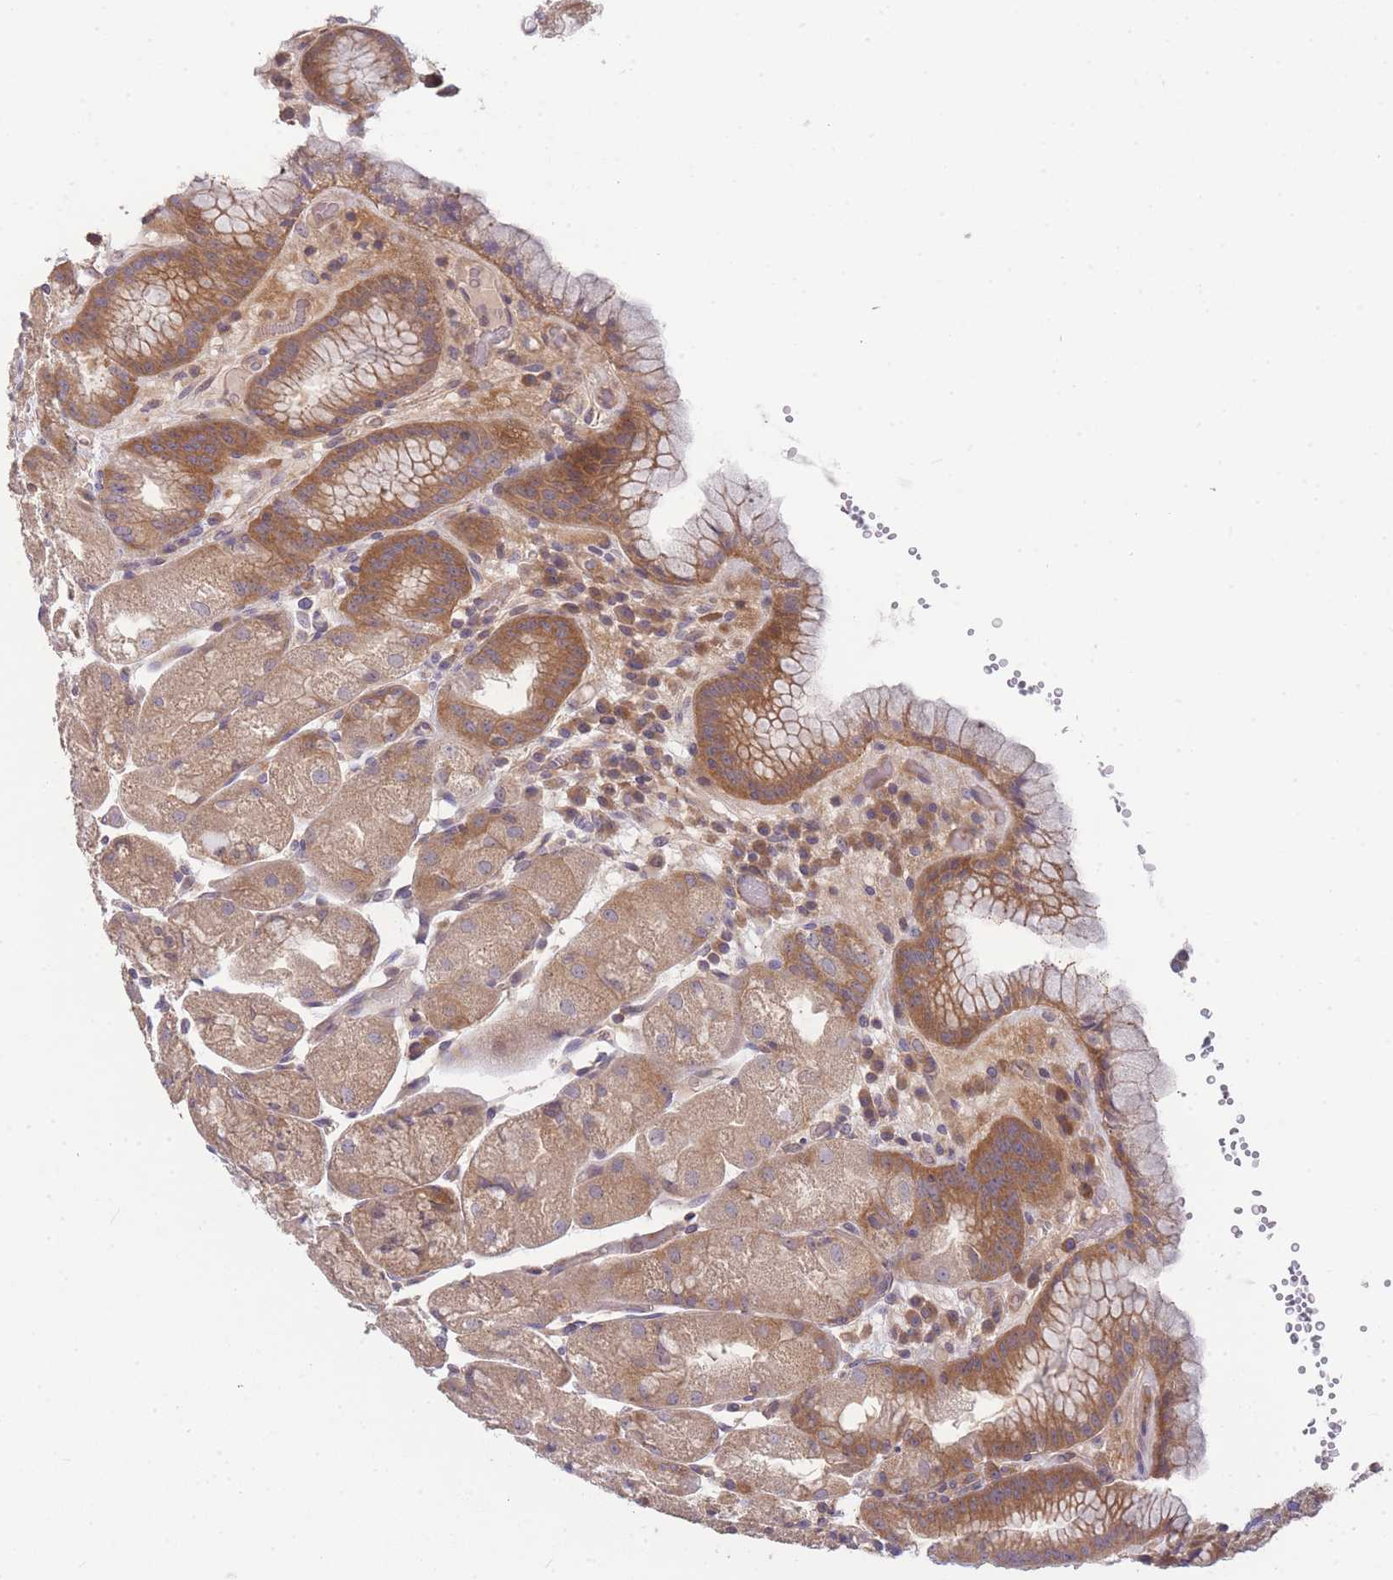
{"staining": {"intensity": "moderate", "quantity": ">75%", "location": "cytoplasmic/membranous"}, "tissue": "stomach", "cell_type": "Glandular cells", "image_type": "normal", "snomed": [{"axis": "morphology", "description": "Normal tissue, NOS"}, {"axis": "topography", "description": "Stomach, upper"}], "caption": "The image demonstrates a brown stain indicating the presence of a protein in the cytoplasmic/membranous of glandular cells in stomach.", "gene": "PFDN6", "patient": {"sex": "male", "age": 52}}